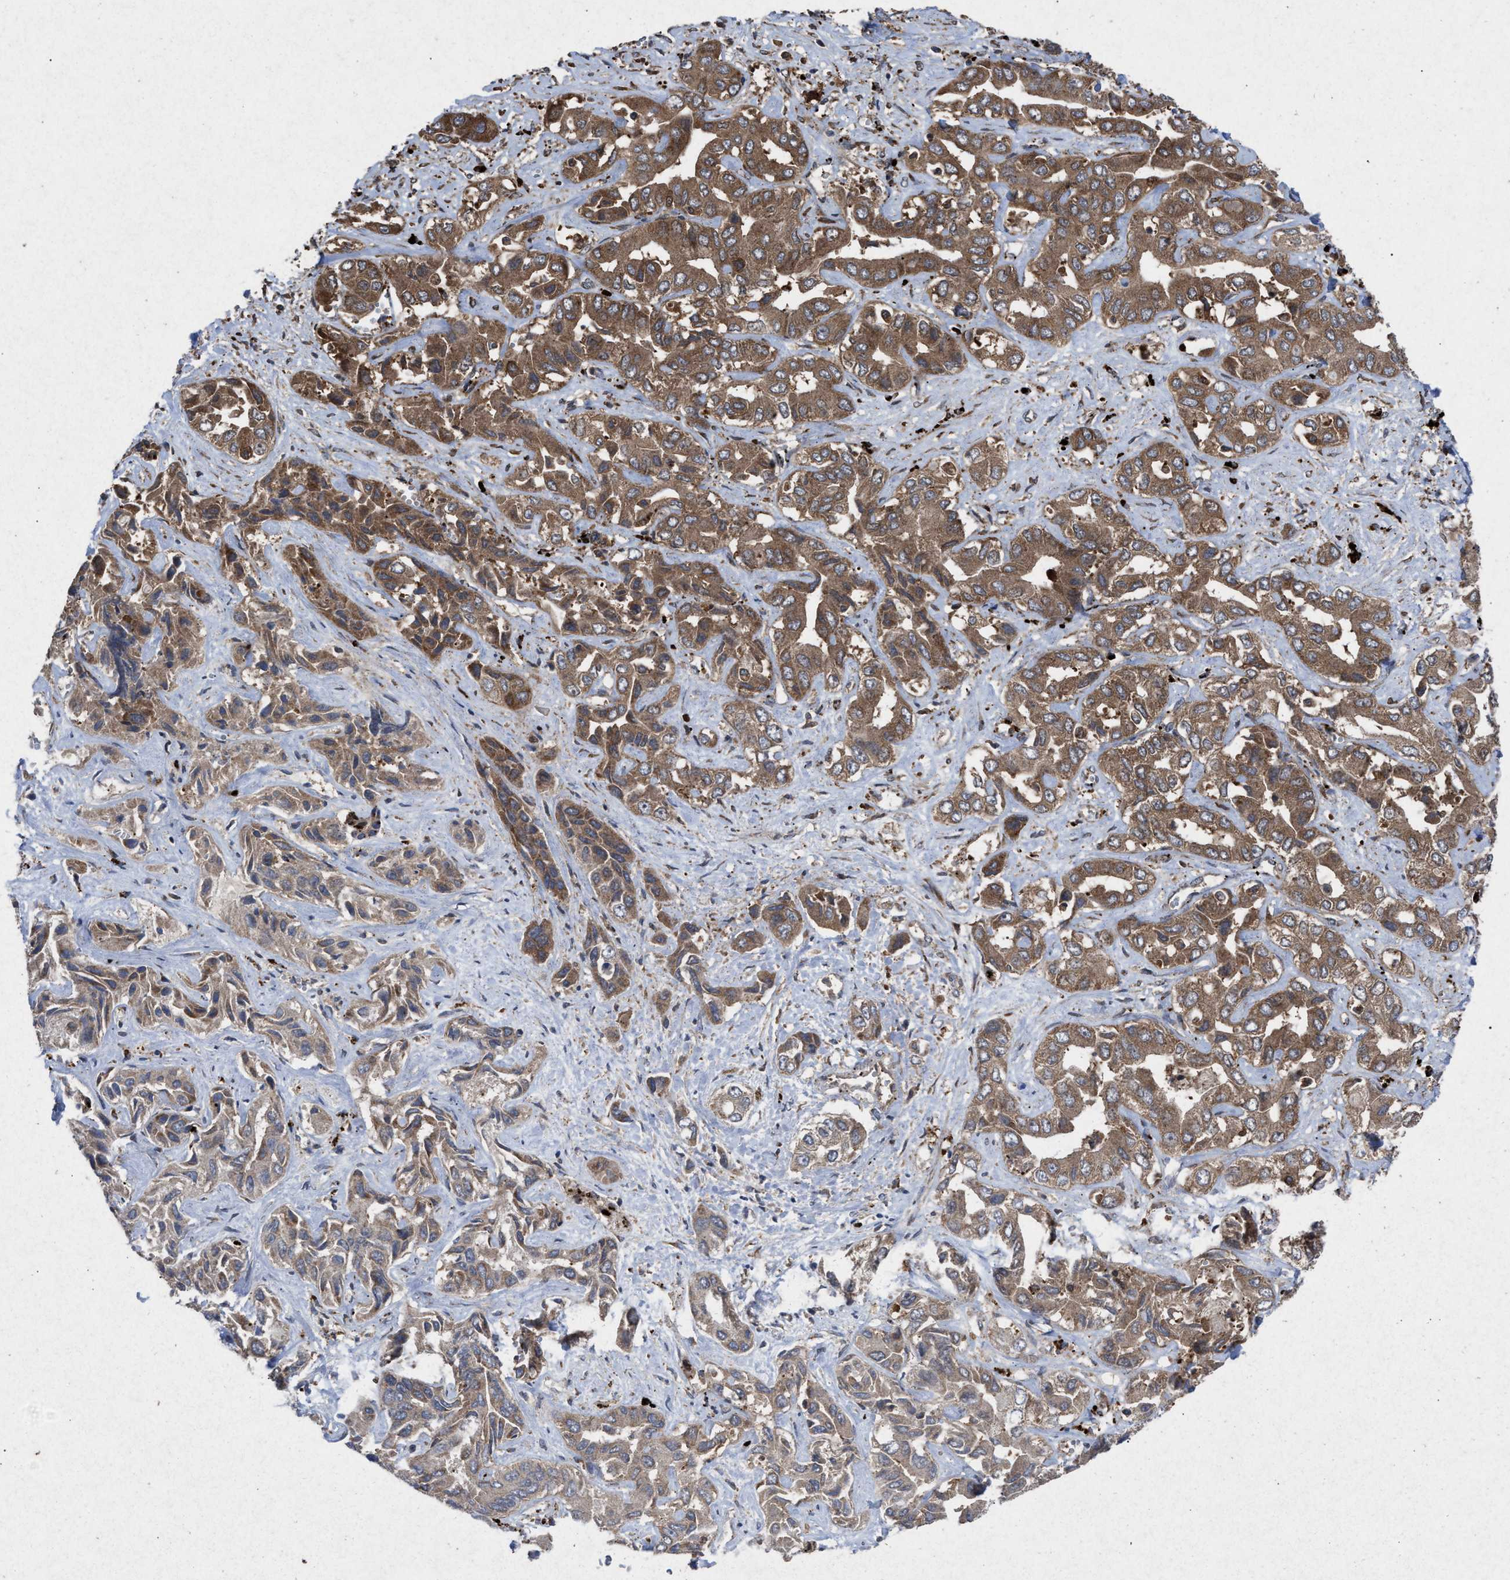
{"staining": {"intensity": "moderate", "quantity": ">75%", "location": "cytoplasmic/membranous"}, "tissue": "liver cancer", "cell_type": "Tumor cells", "image_type": "cancer", "snomed": [{"axis": "morphology", "description": "Cholangiocarcinoma"}, {"axis": "topography", "description": "Liver"}], "caption": "Immunohistochemical staining of human liver cancer displays moderate cytoplasmic/membranous protein positivity in approximately >75% of tumor cells. The protein is shown in brown color, while the nuclei are stained blue.", "gene": "MSI2", "patient": {"sex": "female", "age": 52}}